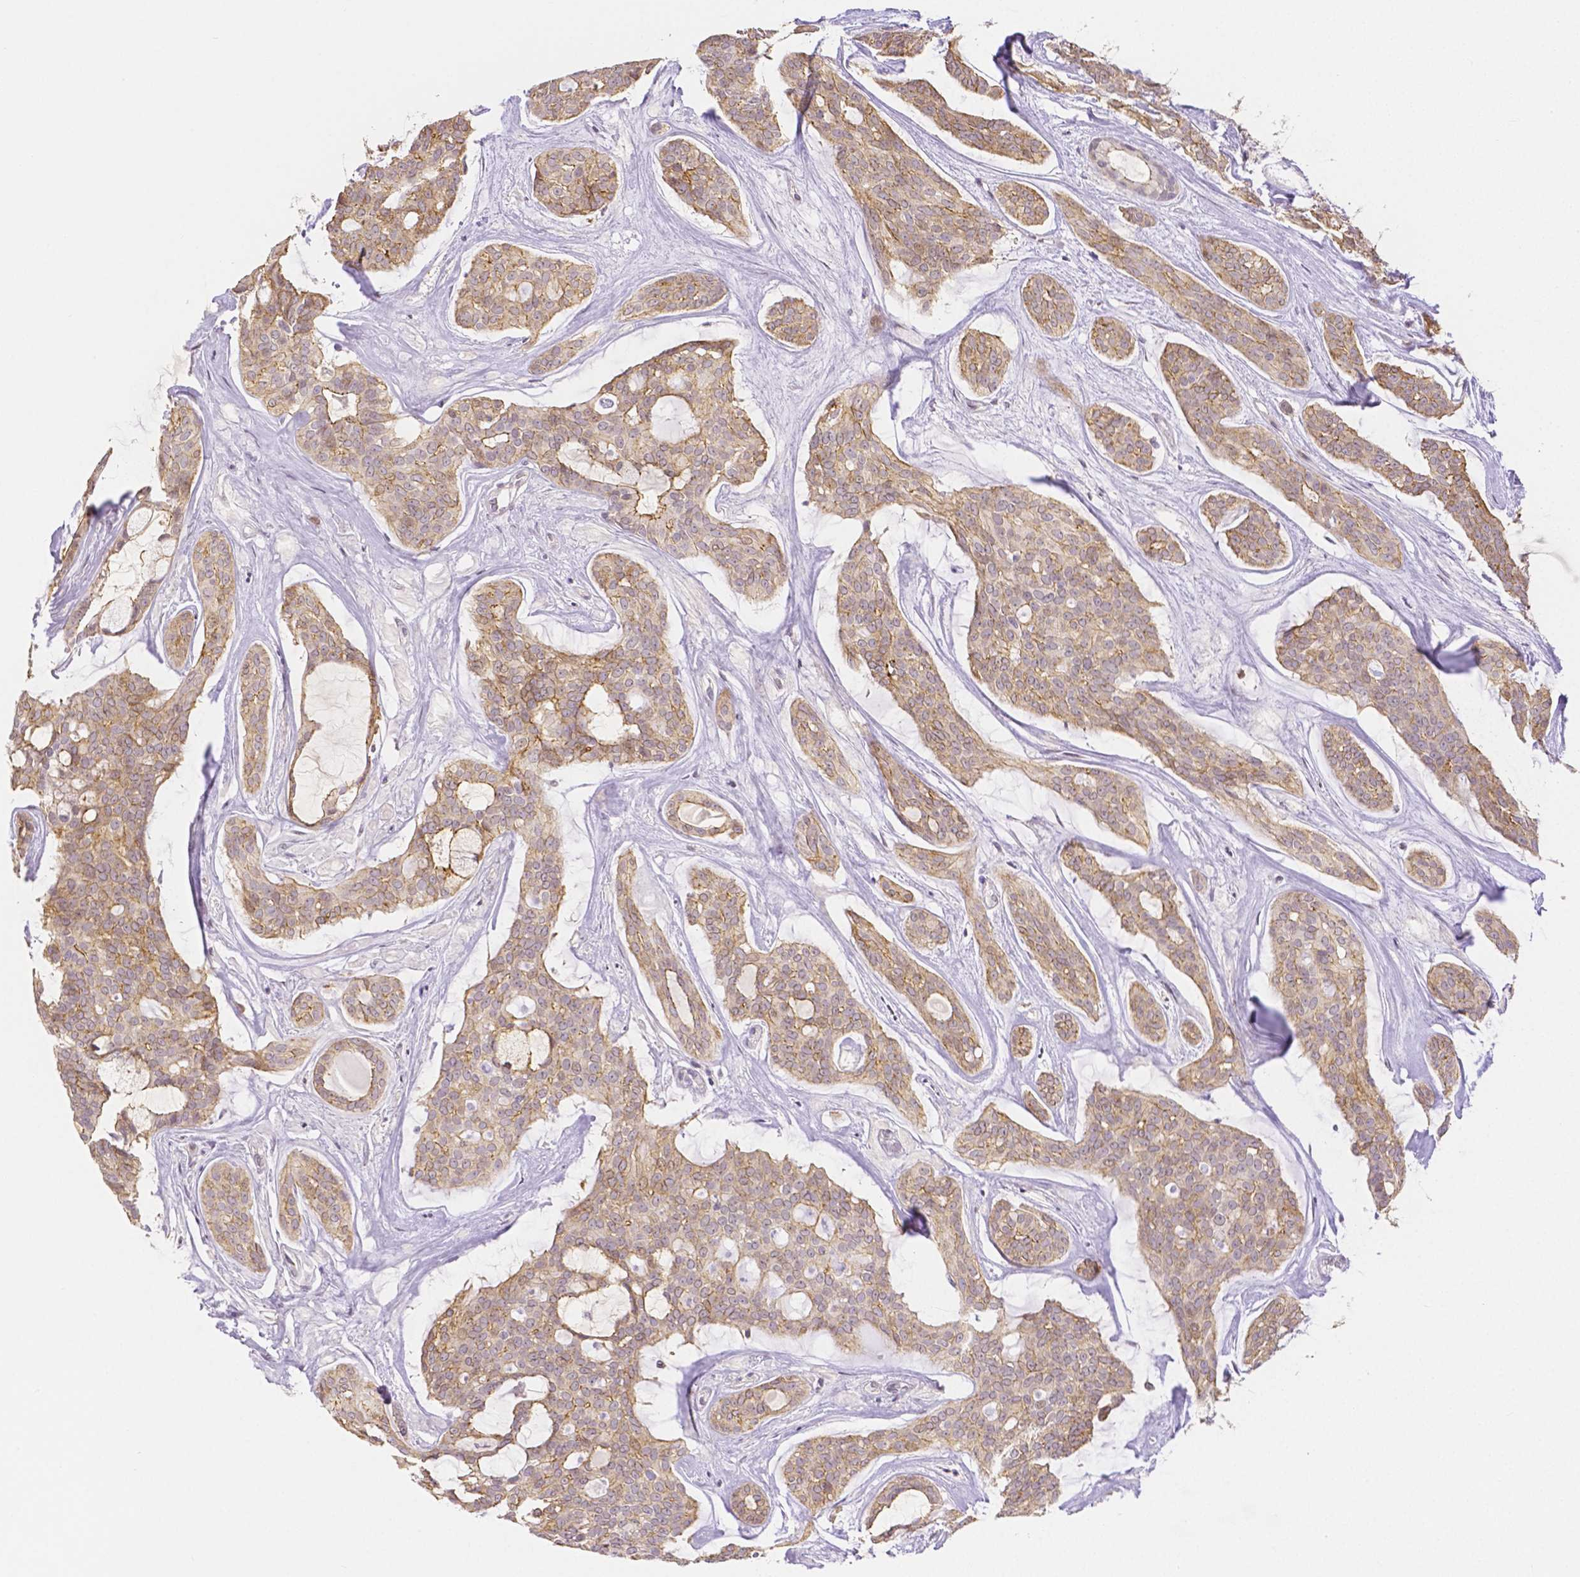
{"staining": {"intensity": "moderate", "quantity": "25%-75%", "location": "cytoplasmic/membranous"}, "tissue": "head and neck cancer", "cell_type": "Tumor cells", "image_type": "cancer", "snomed": [{"axis": "morphology", "description": "Adenocarcinoma, NOS"}, {"axis": "topography", "description": "Head-Neck"}], "caption": "Immunohistochemistry image of adenocarcinoma (head and neck) stained for a protein (brown), which exhibits medium levels of moderate cytoplasmic/membranous staining in approximately 25%-75% of tumor cells.", "gene": "OCLN", "patient": {"sex": "male", "age": 66}}